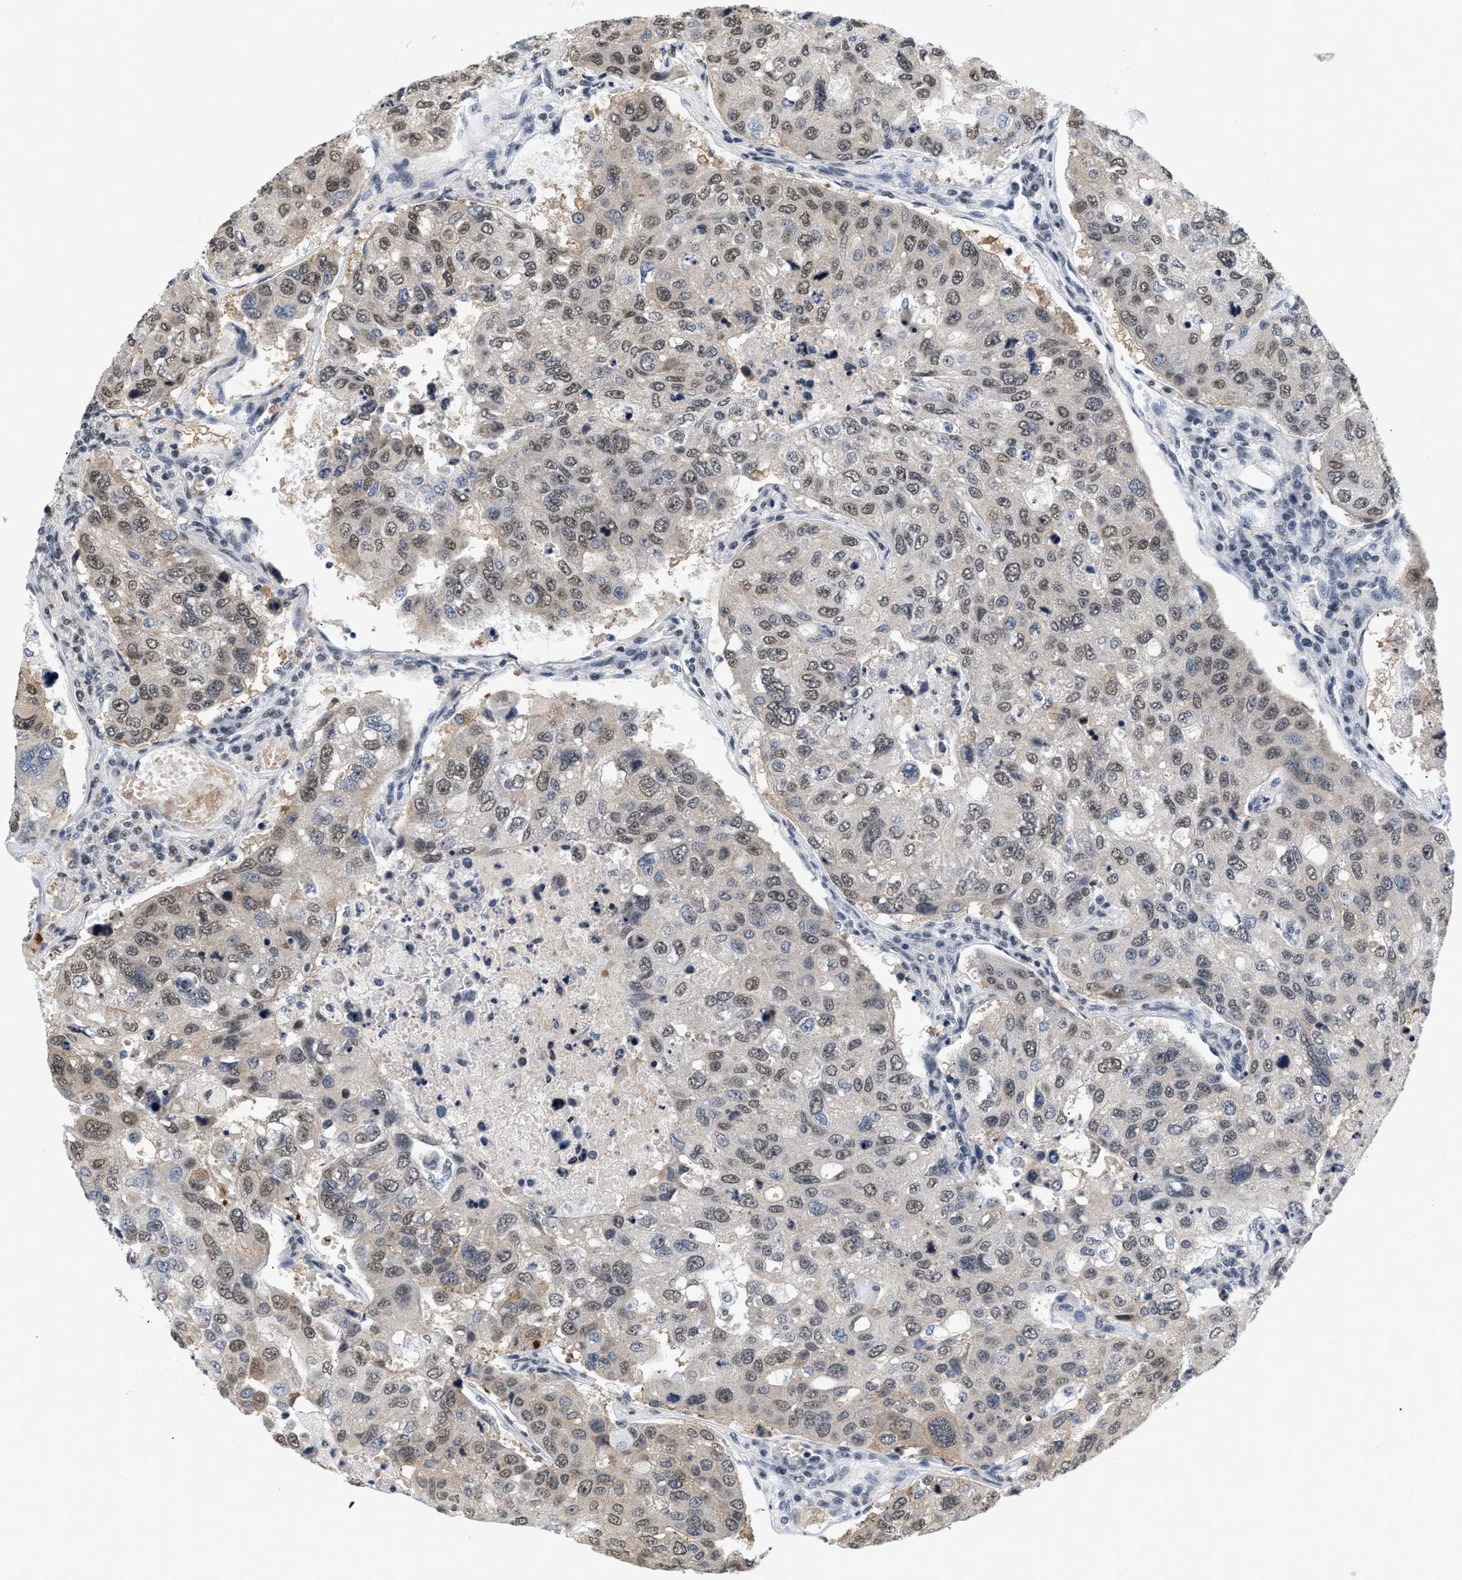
{"staining": {"intensity": "weak", "quantity": ">75%", "location": "nuclear"}, "tissue": "urothelial cancer", "cell_type": "Tumor cells", "image_type": "cancer", "snomed": [{"axis": "morphology", "description": "Urothelial carcinoma, High grade"}, {"axis": "topography", "description": "Lymph node"}, {"axis": "topography", "description": "Urinary bladder"}], "caption": "Weak nuclear positivity is identified in about >75% of tumor cells in urothelial cancer. The staining was performed using DAB, with brown indicating positive protein expression. Nuclei are stained blue with hematoxylin.", "gene": "RAF1", "patient": {"sex": "male", "age": 51}}